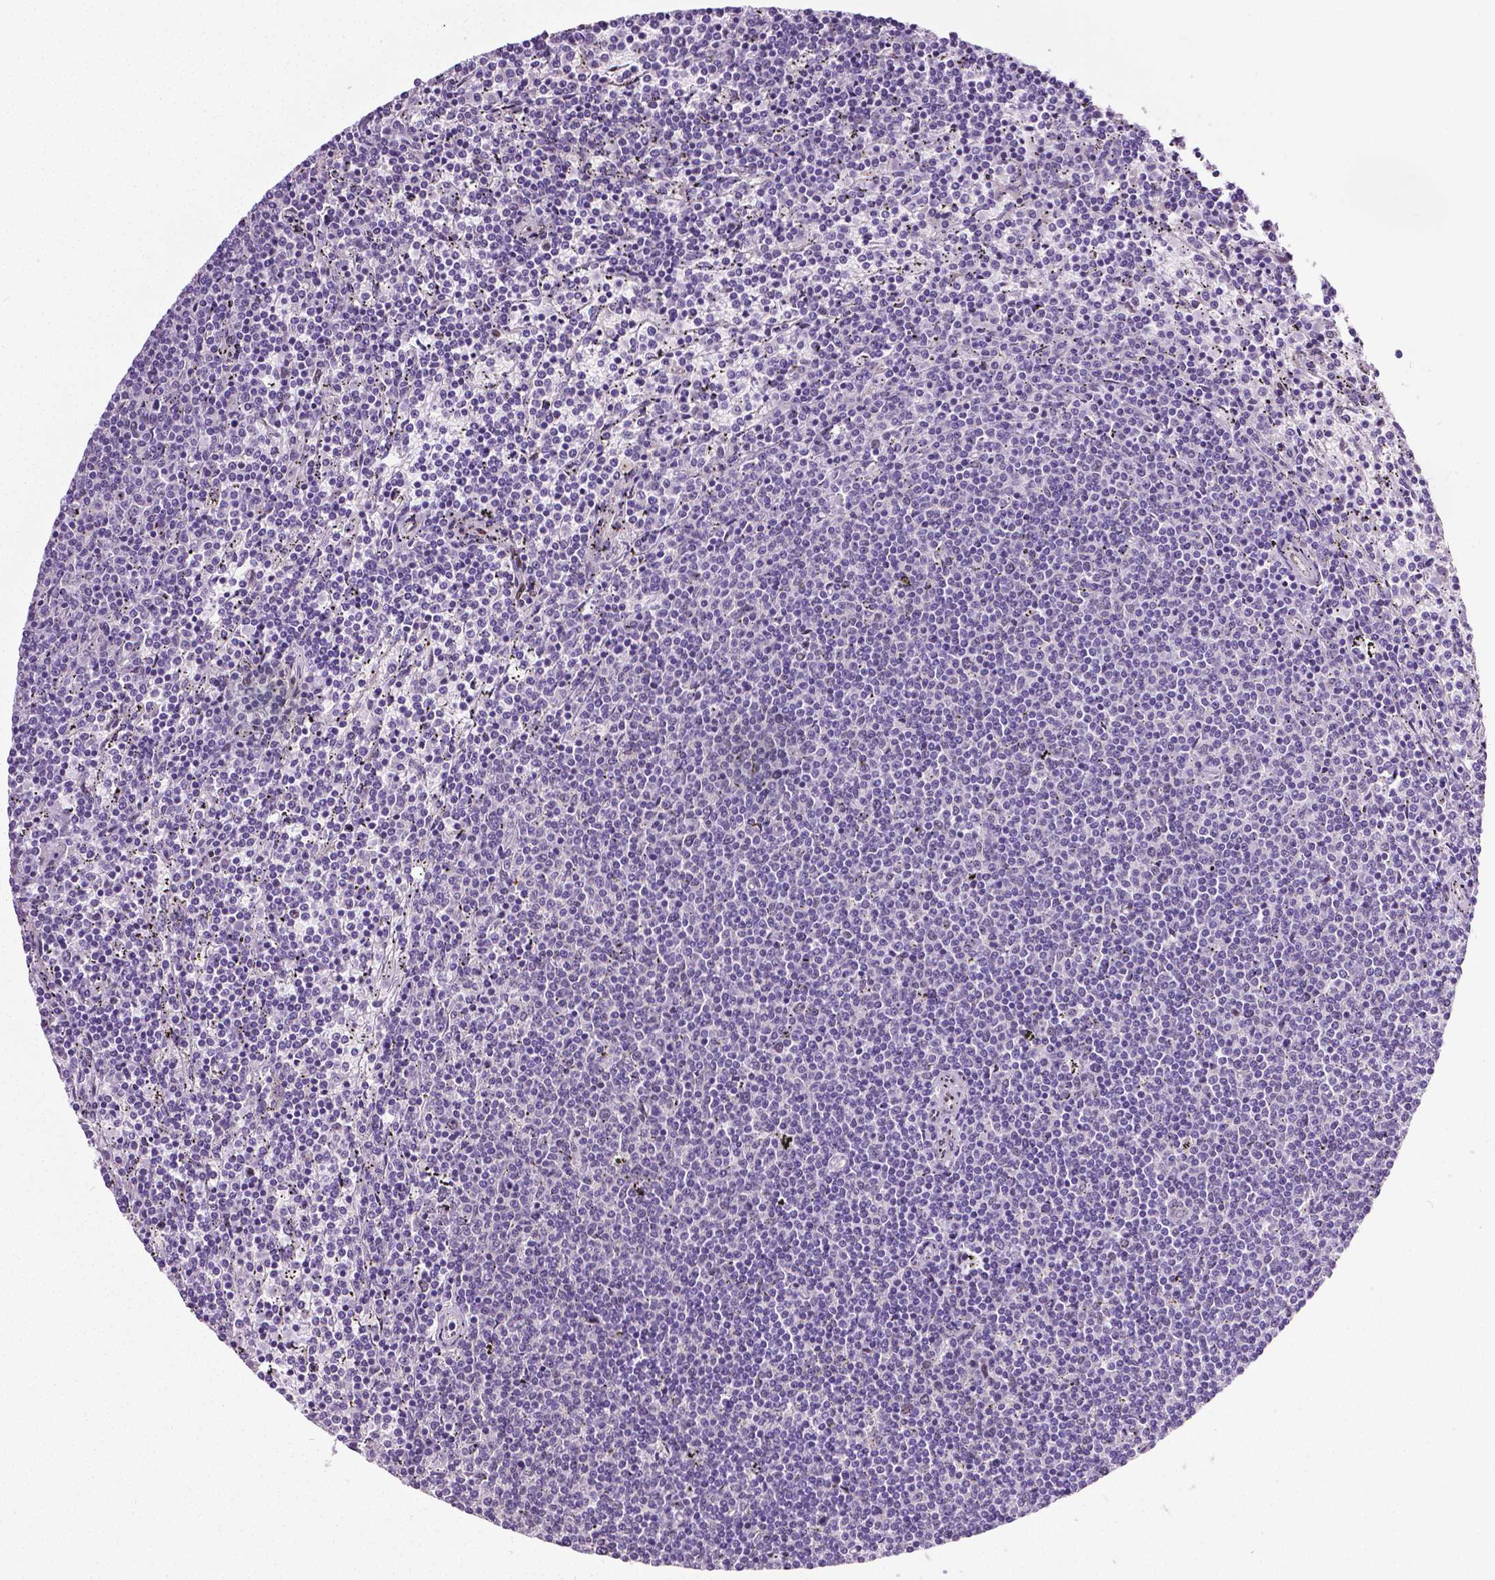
{"staining": {"intensity": "negative", "quantity": "none", "location": "none"}, "tissue": "lymphoma", "cell_type": "Tumor cells", "image_type": "cancer", "snomed": [{"axis": "morphology", "description": "Malignant lymphoma, non-Hodgkin's type, Low grade"}, {"axis": "topography", "description": "Spleen"}], "caption": "The photomicrograph displays no staining of tumor cells in low-grade malignant lymphoma, non-Hodgkin's type. Nuclei are stained in blue.", "gene": "PTGER3", "patient": {"sex": "female", "age": 50}}